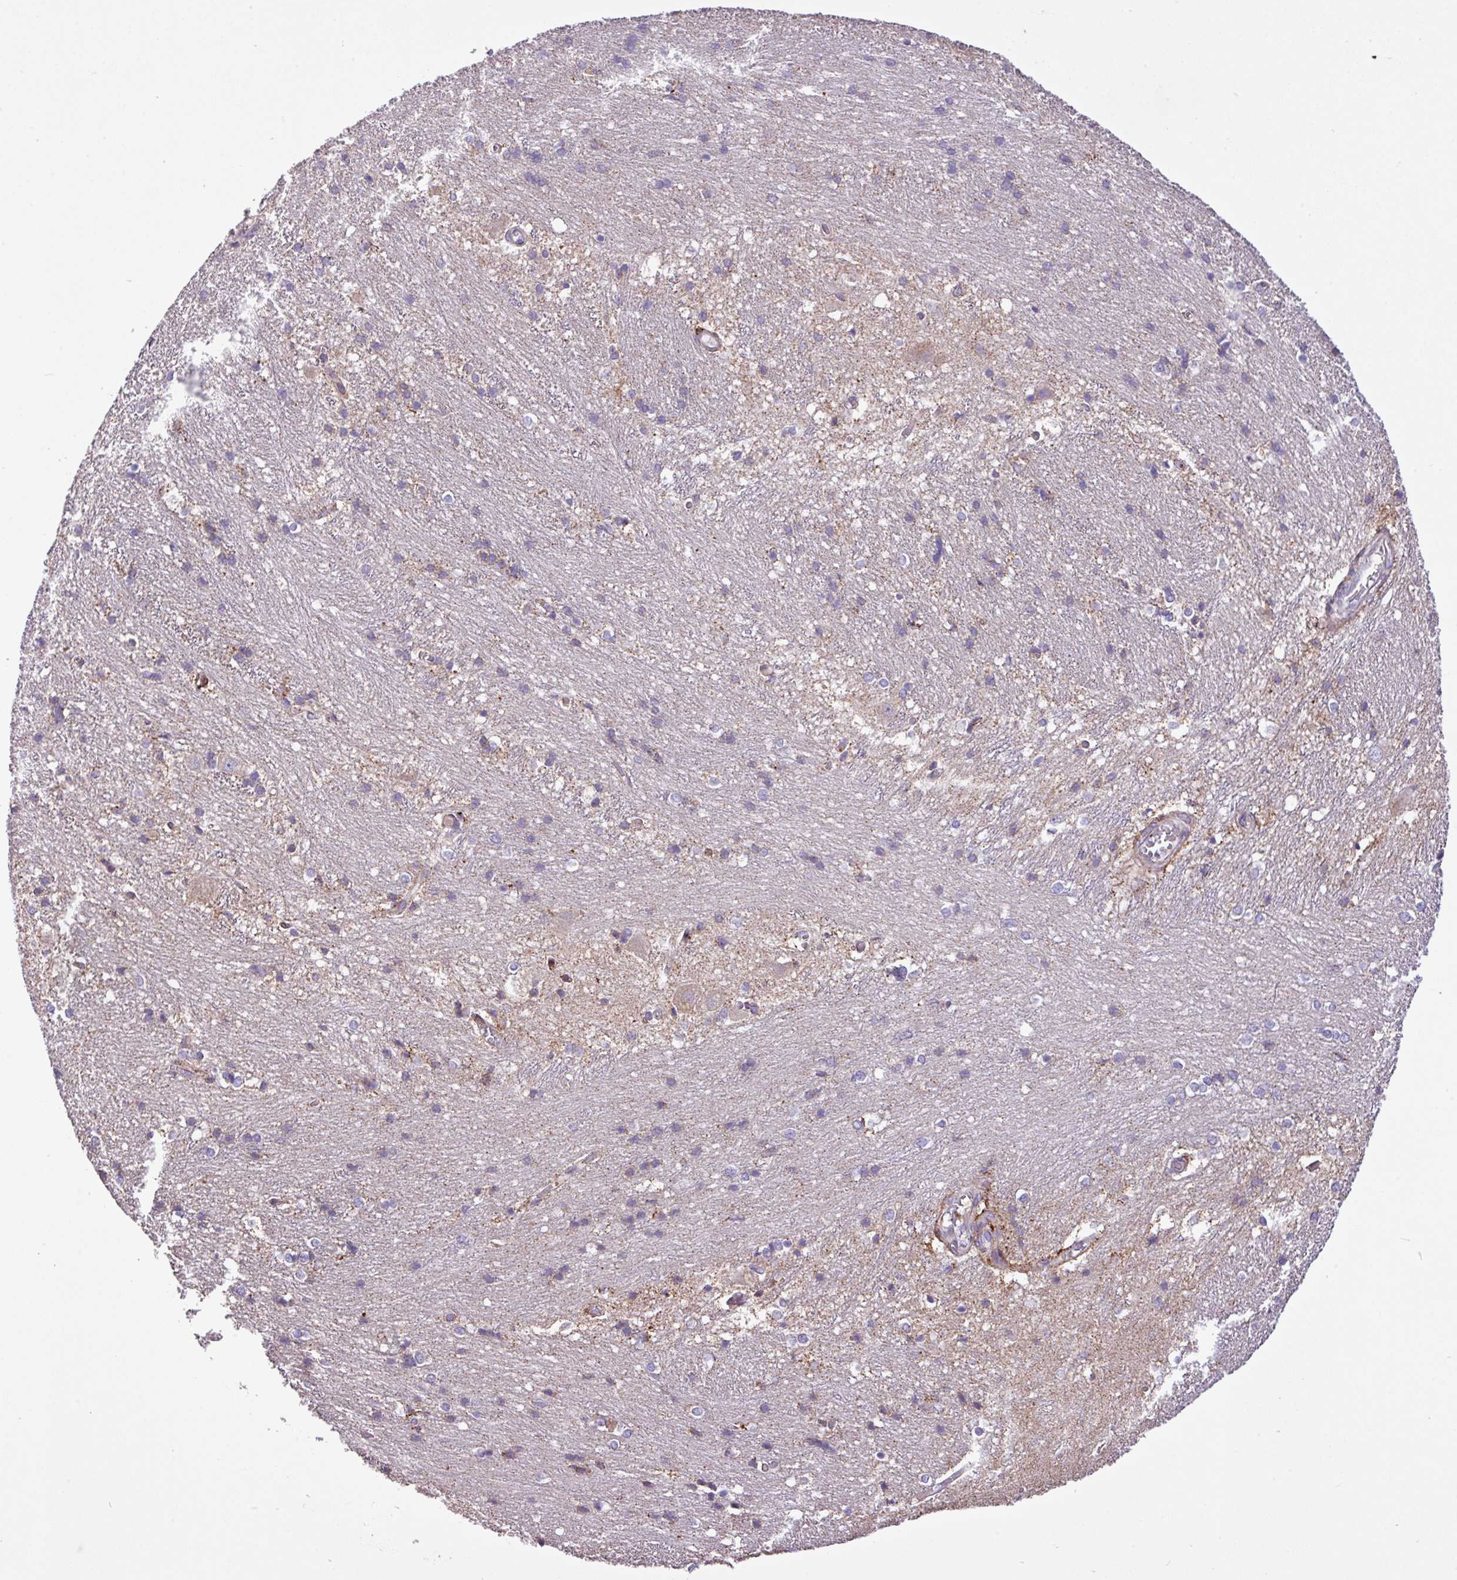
{"staining": {"intensity": "weak", "quantity": "25%-75%", "location": "cytoplasmic/membranous"}, "tissue": "caudate", "cell_type": "Glial cells", "image_type": "normal", "snomed": [{"axis": "morphology", "description": "Normal tissue, NOS"}, {"axis": "topography", "description": "Lateral ventricle wall"}], "caption": "Approximately 25%-75% of glial cells in unremarkable human caudate reveal weak cytoplasmic/membranous protein positivity as visualized by brown immunohistochemical staining.", "gene": "RPP25L", "patient": {"sex": "male", "age": 37}}